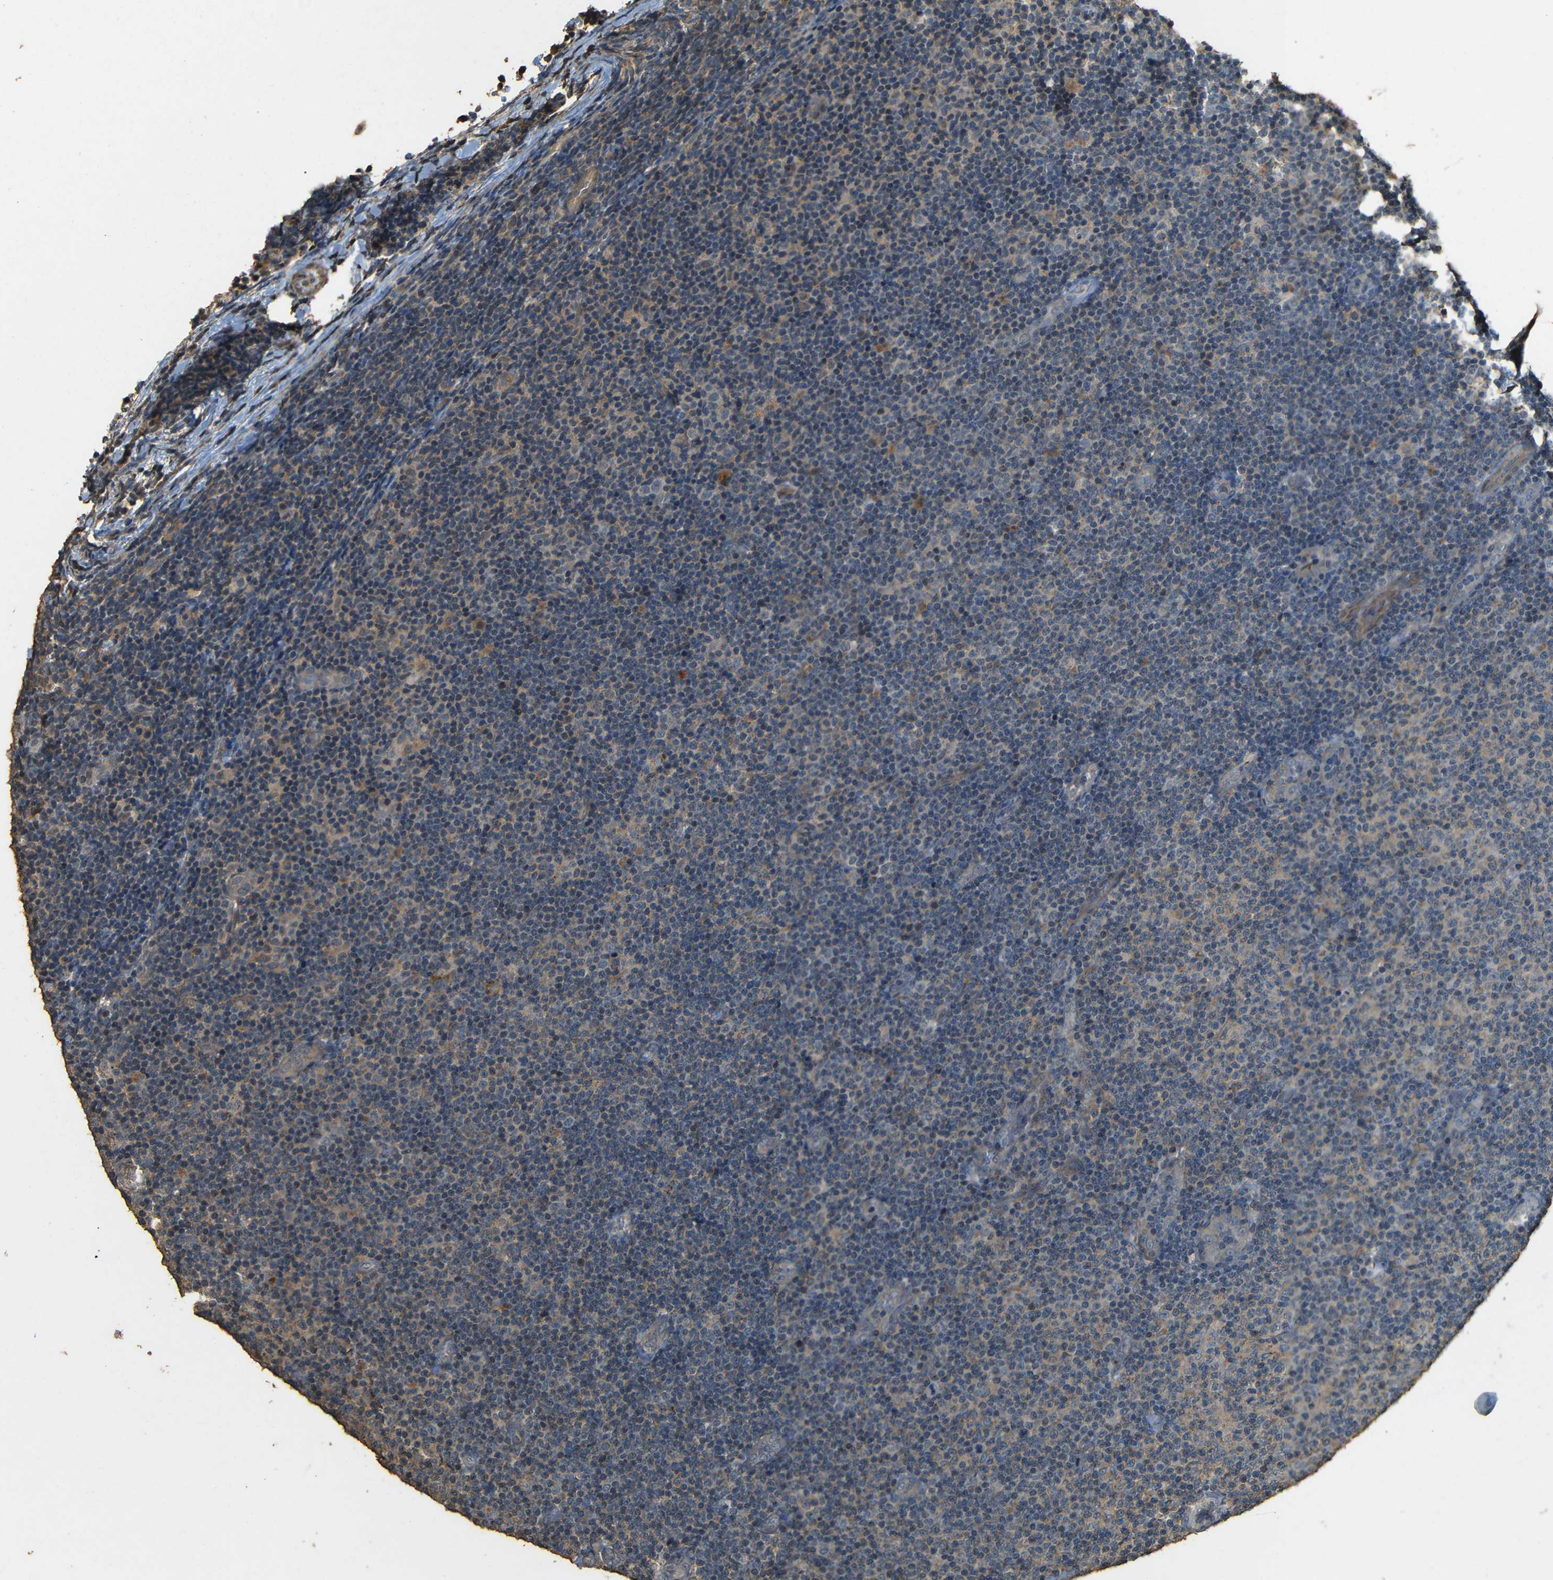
{"staining": {"intensity": "weak", "quantity": "25%-75%", "location": "cytoplasmic/membranous"}, "tissue": "lymphoma", "cell_type": "Tumor cells", "image_type": "cancer", "snomed": [{"axis": "morphology", "description": "Malignant lymphoma, non-Hodgkin's type, Low grade"}, {"axis": "topography", "description": "Lymph node"}], "caption": "Immunohistochemistry (IHC) of human malignant lymphoma, non-Hodgkin's type (low-grade) exhibits low levels of weak cytoplasmic/membranous expression in about 25%-75% of tumor cells.", "gene": "PDE5A", "patient": {"sex": "male", "age": 83}}